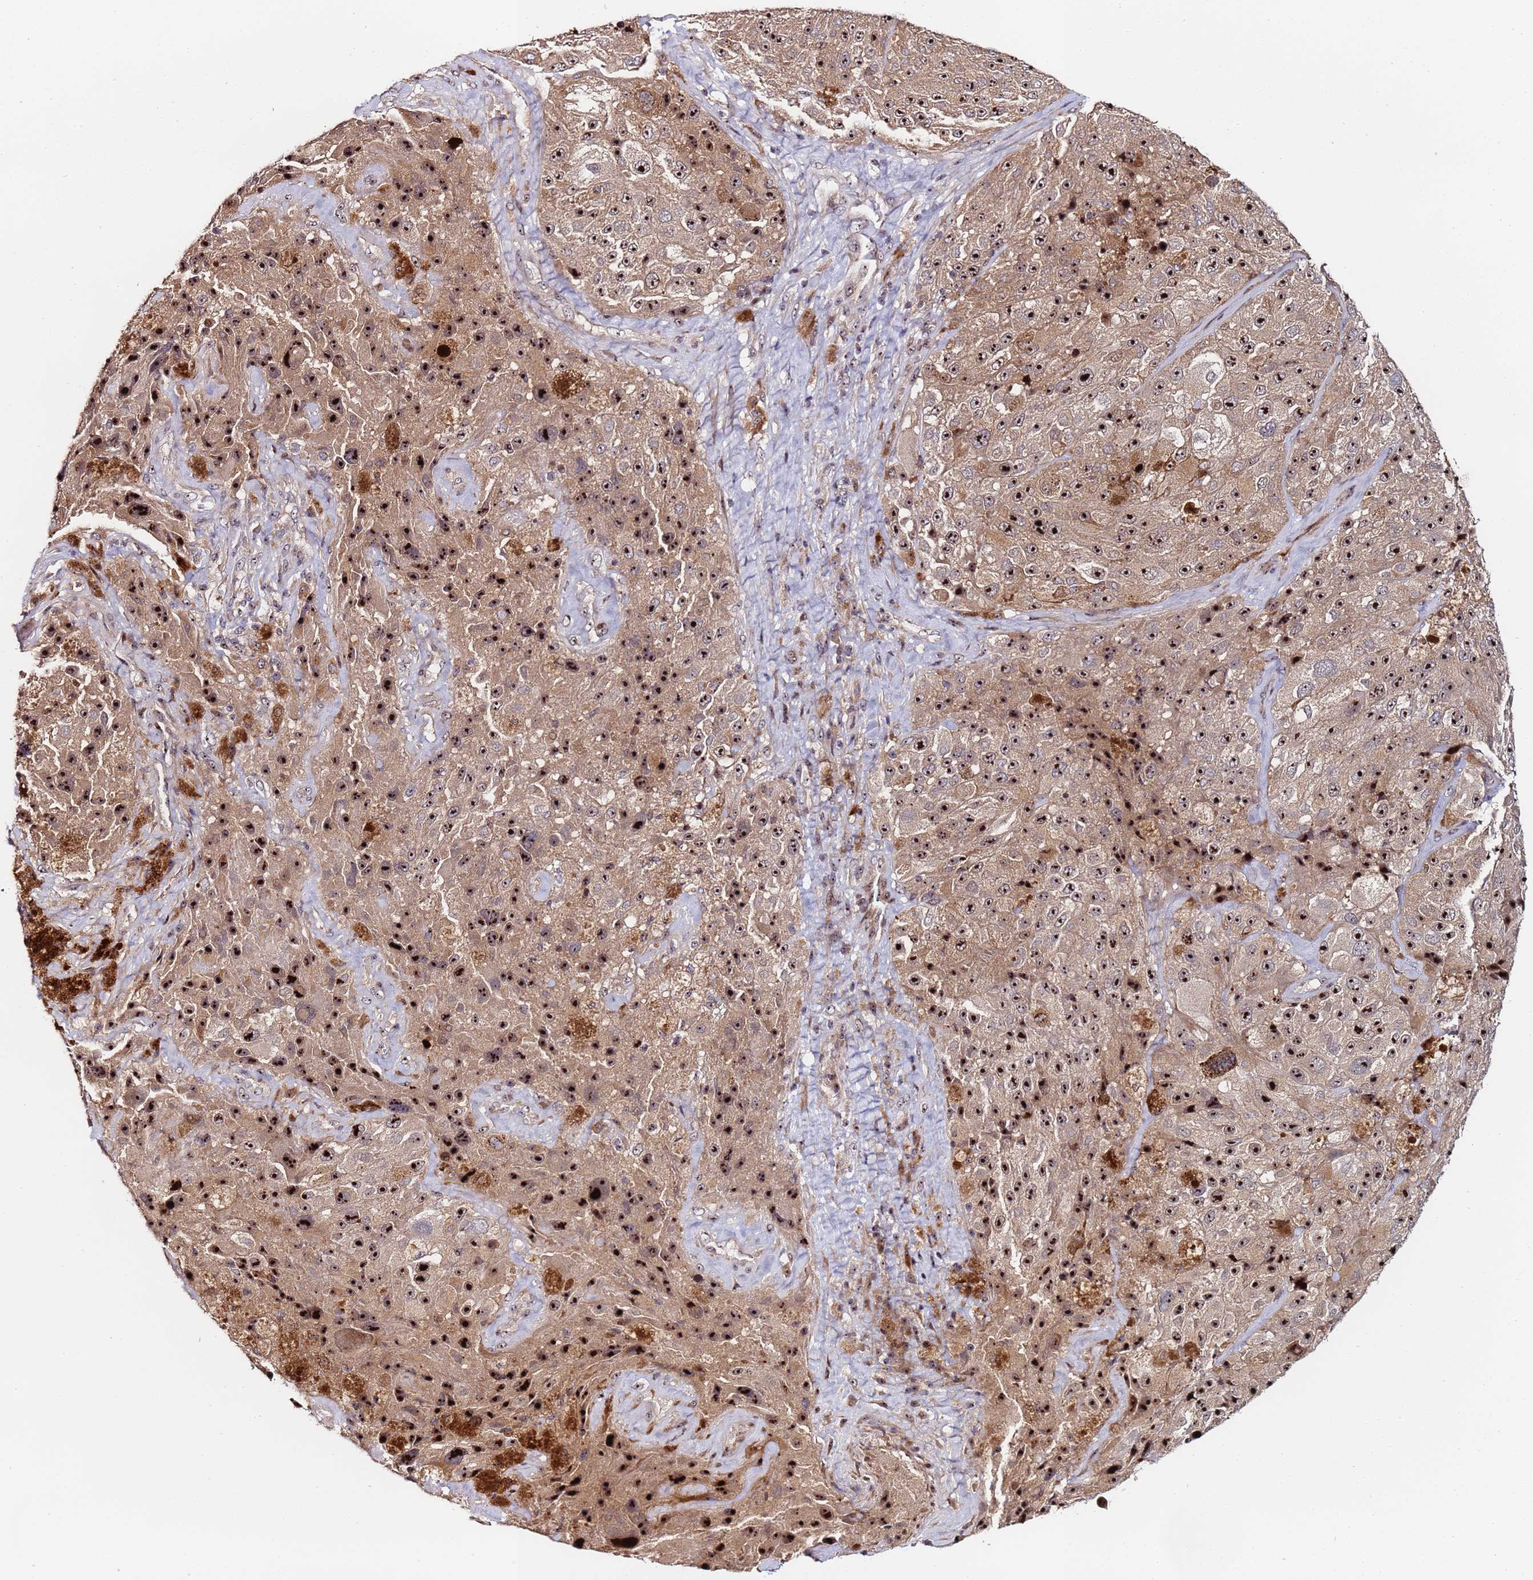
{"staining": {"intensity": "strong", "quantity": ">75%", "location": "nuclear"}, "tissue": "melanoma", "cell_type": "Tumor cells", "image_type": "cancer", "snomed": [{"axis": "morphology", "description": "Malignant melanoma, Metastatic site"}, {"axis": "topography", "description": "Lymph node"}], "caption": "High-magnification brightfield microscopy of malignant melanoma (metastatic site) stained with DAB (brown) and counterstained with hematoxylin (blue). tumor cells exhibit strong nuclear positivity is identified in approximately>75% of cells. The staining was performed using DAB (3,3'-diaminobenzidine), with brown indicating positive protein expression. Nuclei are stained blue with hematoxylin.", "gene": "KRI1", "patient": {"sex": "male", "age": 62}}